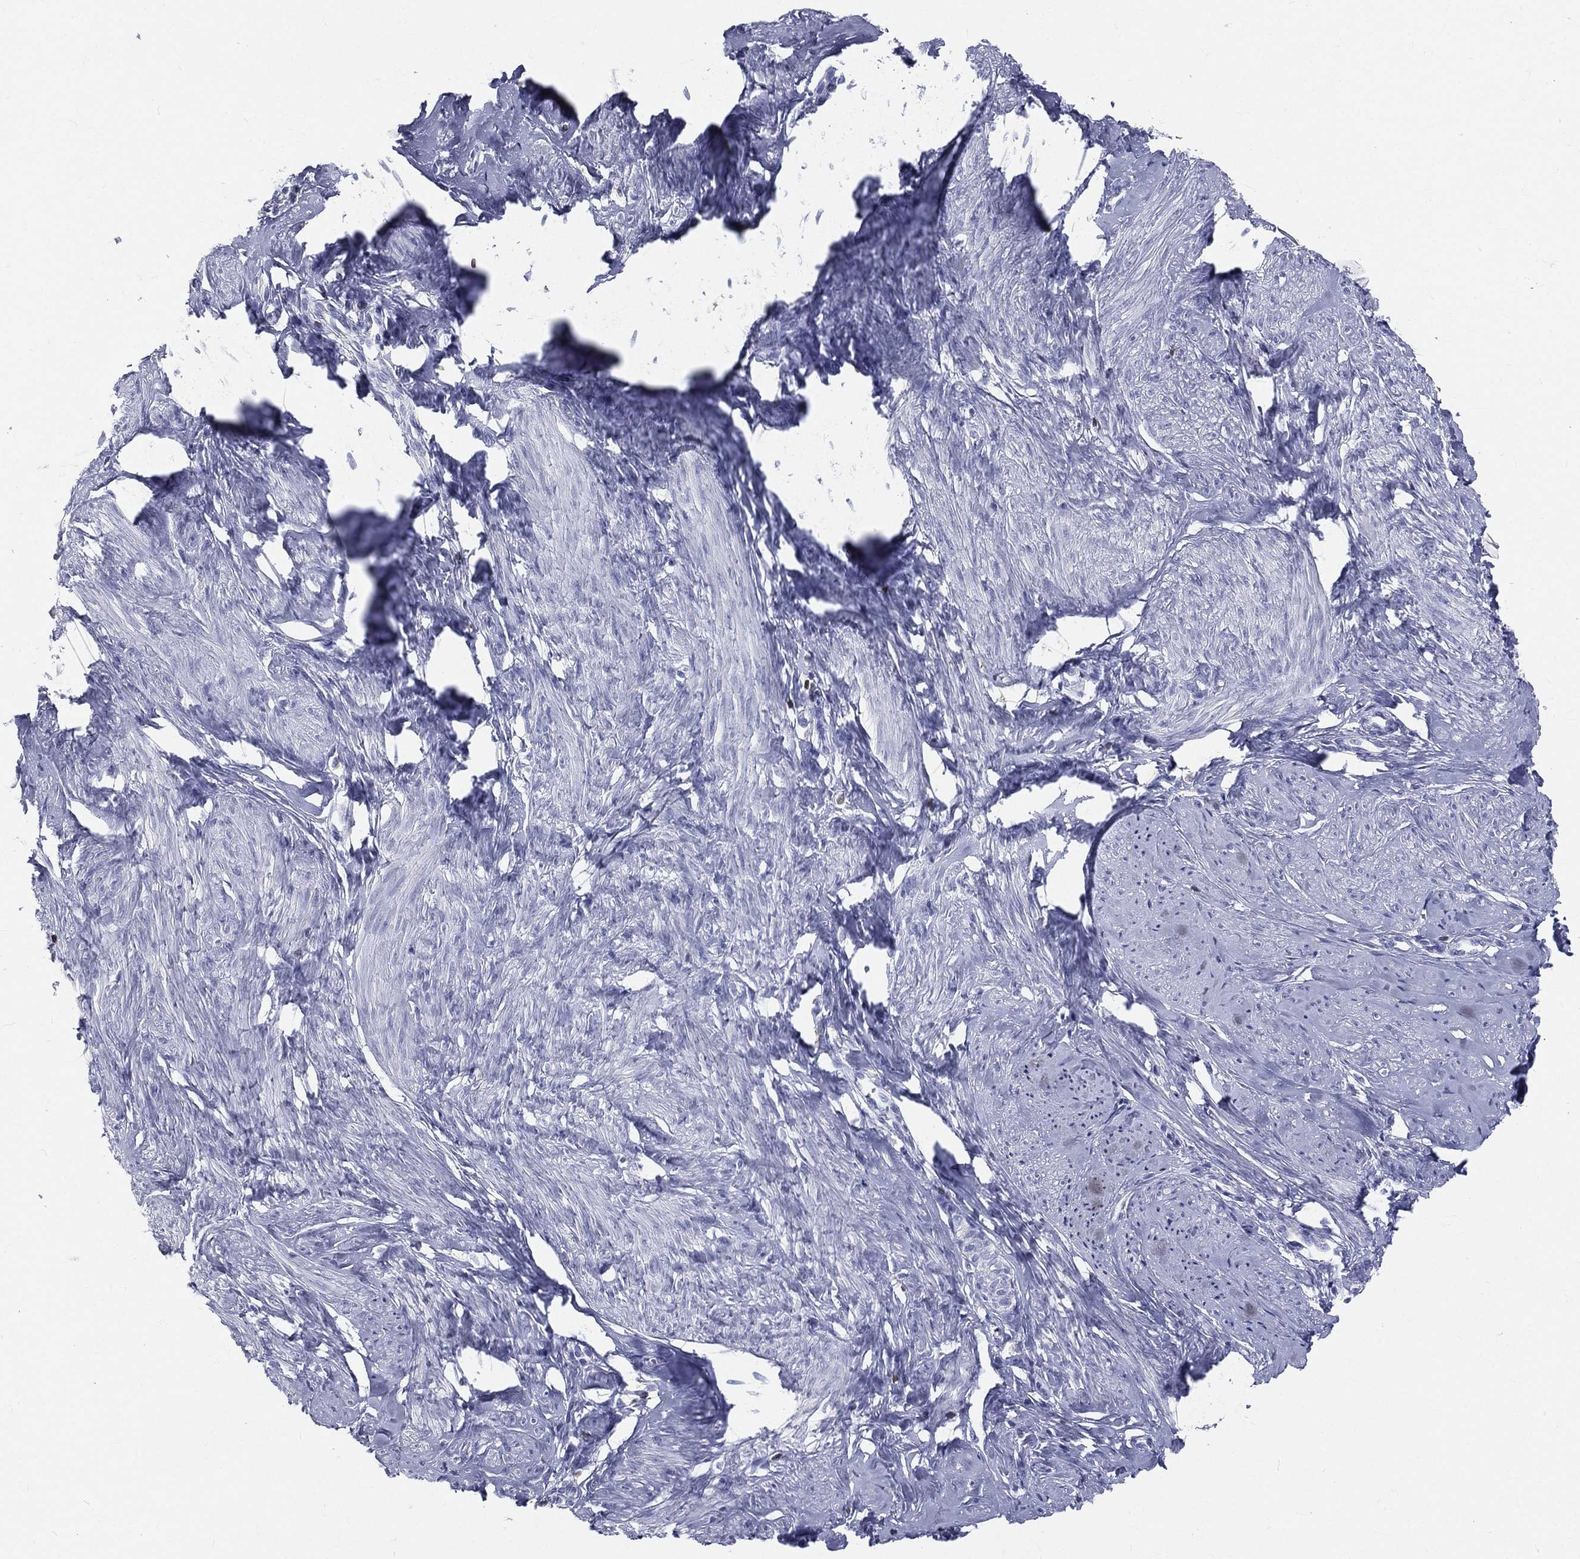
{"staining": {"intensity": "negative", "quantity": "none", "location": "none"}, "tissue": "smooth muscle", "cell_type": "Smooth muscle cells", "image_type": "normal", "snomed": [{"axis": "morphology", "description": "Normal tissue, NOS"}, {"axis": "topography", "description": "Smooth muscle"}], "caption": "High power microscopy histopathology image of an immunohistochemistry image of benign smooth muscle, revealing no significant positivity in smooth muscle cells. (Immunohistochemistry, brightfield microscopy, high magnification).", "gene": "CTSW", "patient": {"sex": "female", "age": 48}}